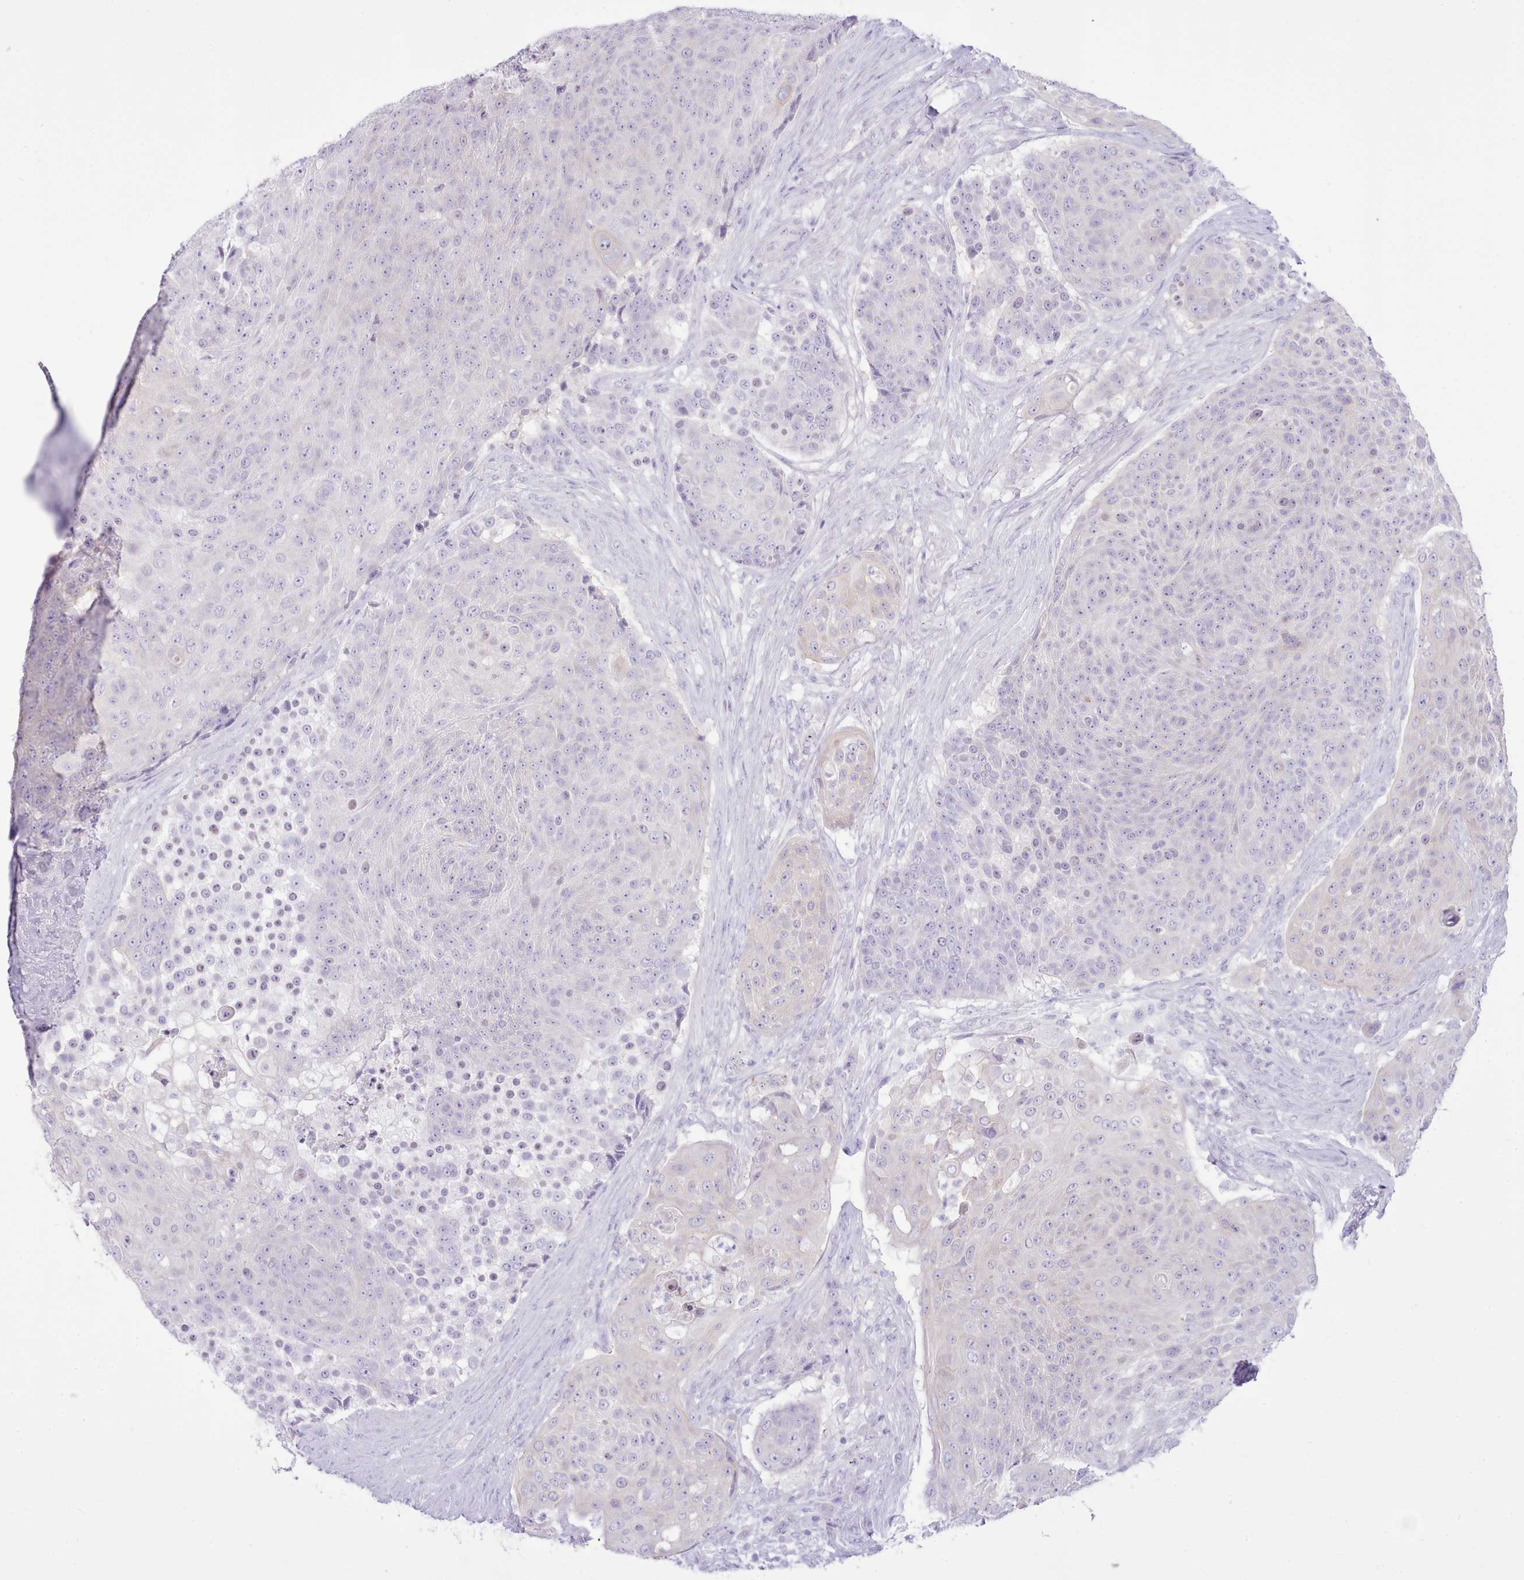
{"staining": {"intensity": "negative", "quantity": "none", "location": "none"}, "tissue": "urothelial cancer", "cell_type": "Tumor cells", "image_type": "cancer", "snomed": [{"axis": "morphology", "description": "Urothelial carcinoma, High grade"}, {"axis": "topography", "description": "Urinary bladder"}], "caption": "This is an immunohistochemistry (IHC) histopathology image of urothelial carcinoma (high-grade). There is no positivity in tumor cells.", "gene": "MDFI", "patient": {"sex": "female", "age": 63}}